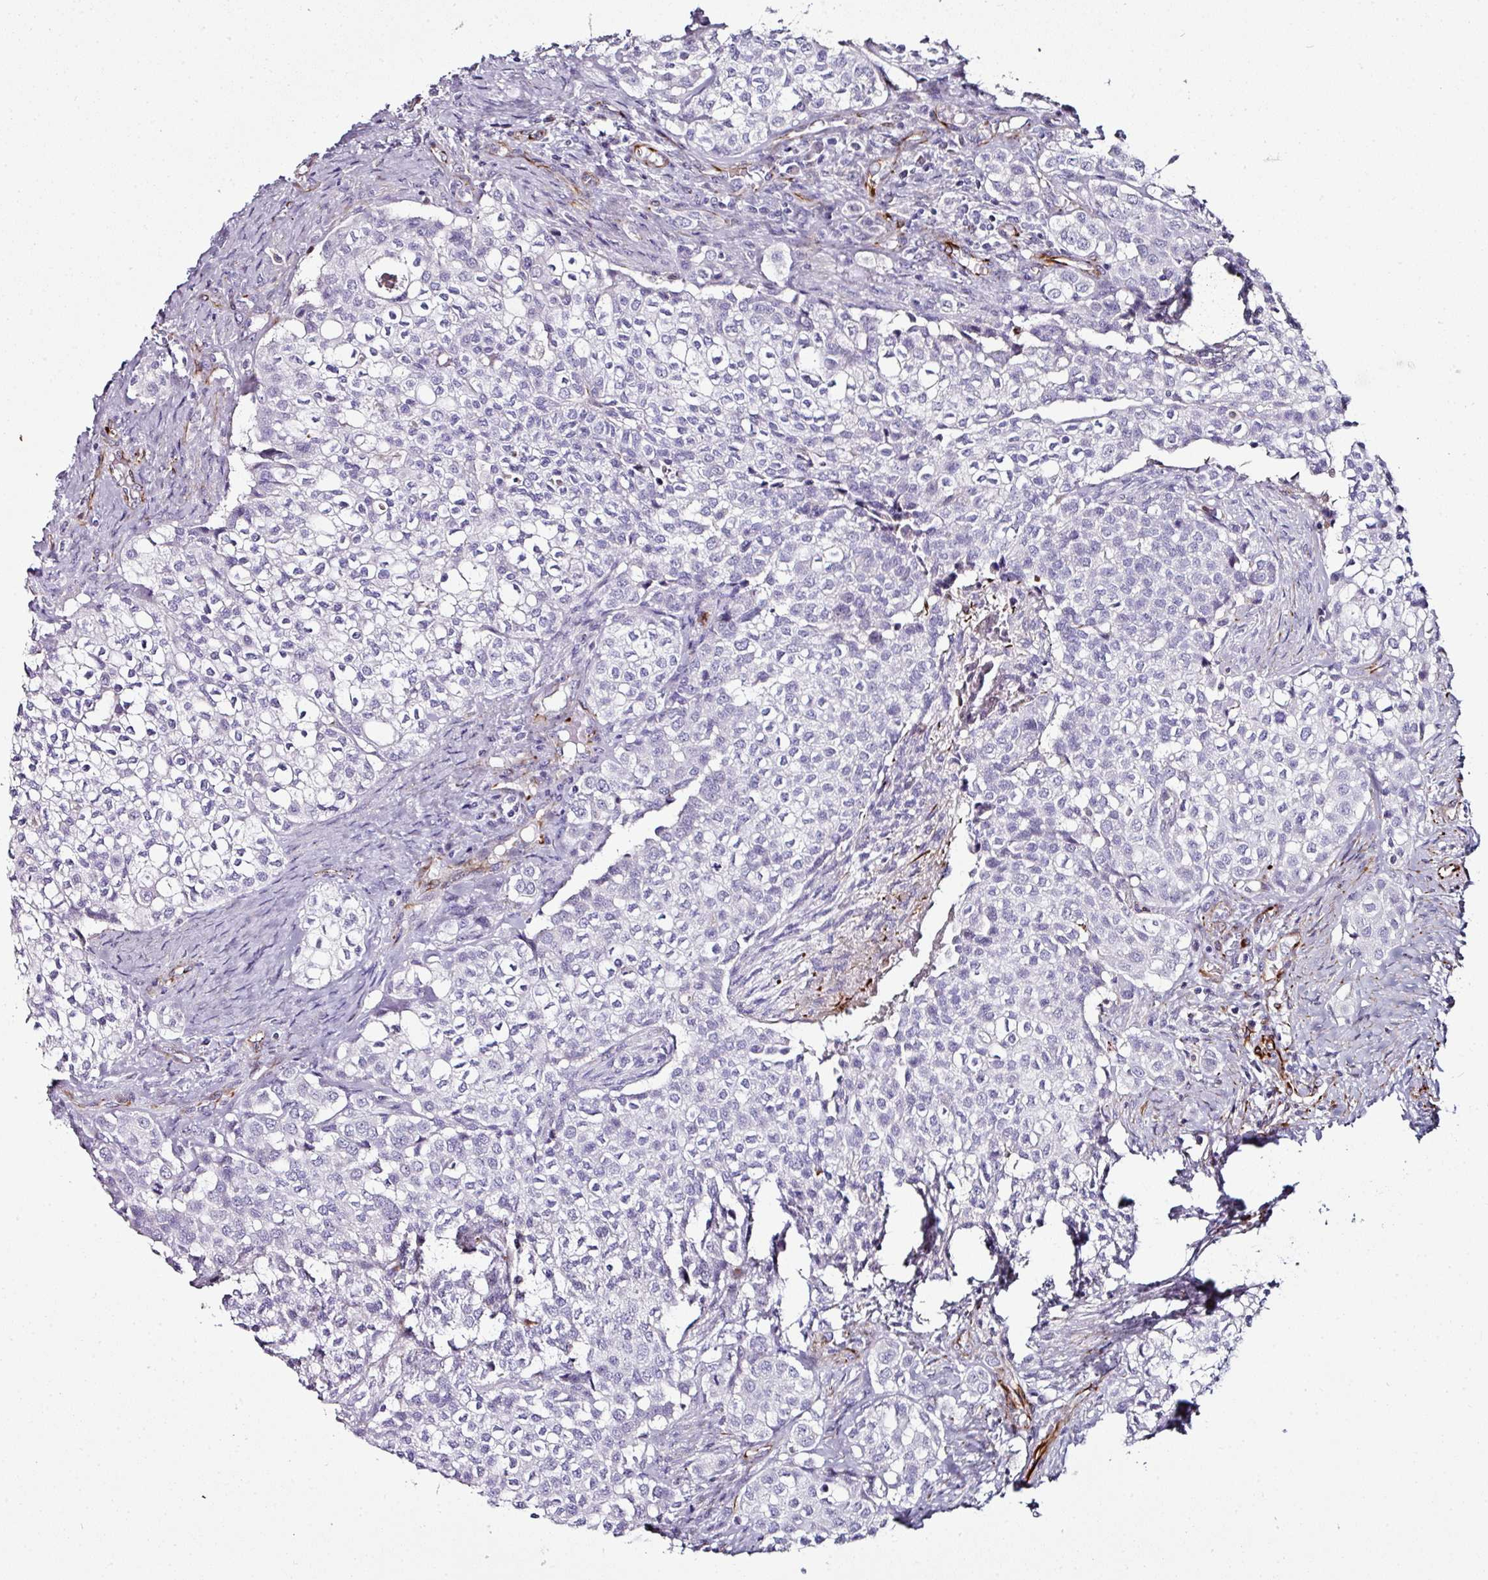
{"staining": {"intensity": "negative", "quantity": "none", "location": "none"}, "tissue": "head and neck cancer", "cell_type": "Tumor cells", "image_type": "cancer", "snomed": [{"axis": "morphology", "description": "Adenocarcinoma, NOS"}, {"axis": "topography", "description": "Head-Neck"}], "caption": "The image reveals no staining of tumor cells in head and neck cancer. (DAB immunohistochemistry, high magnification).", "gene": "TMPRSS9", "patient": {"sex": "male", "age": 81}}